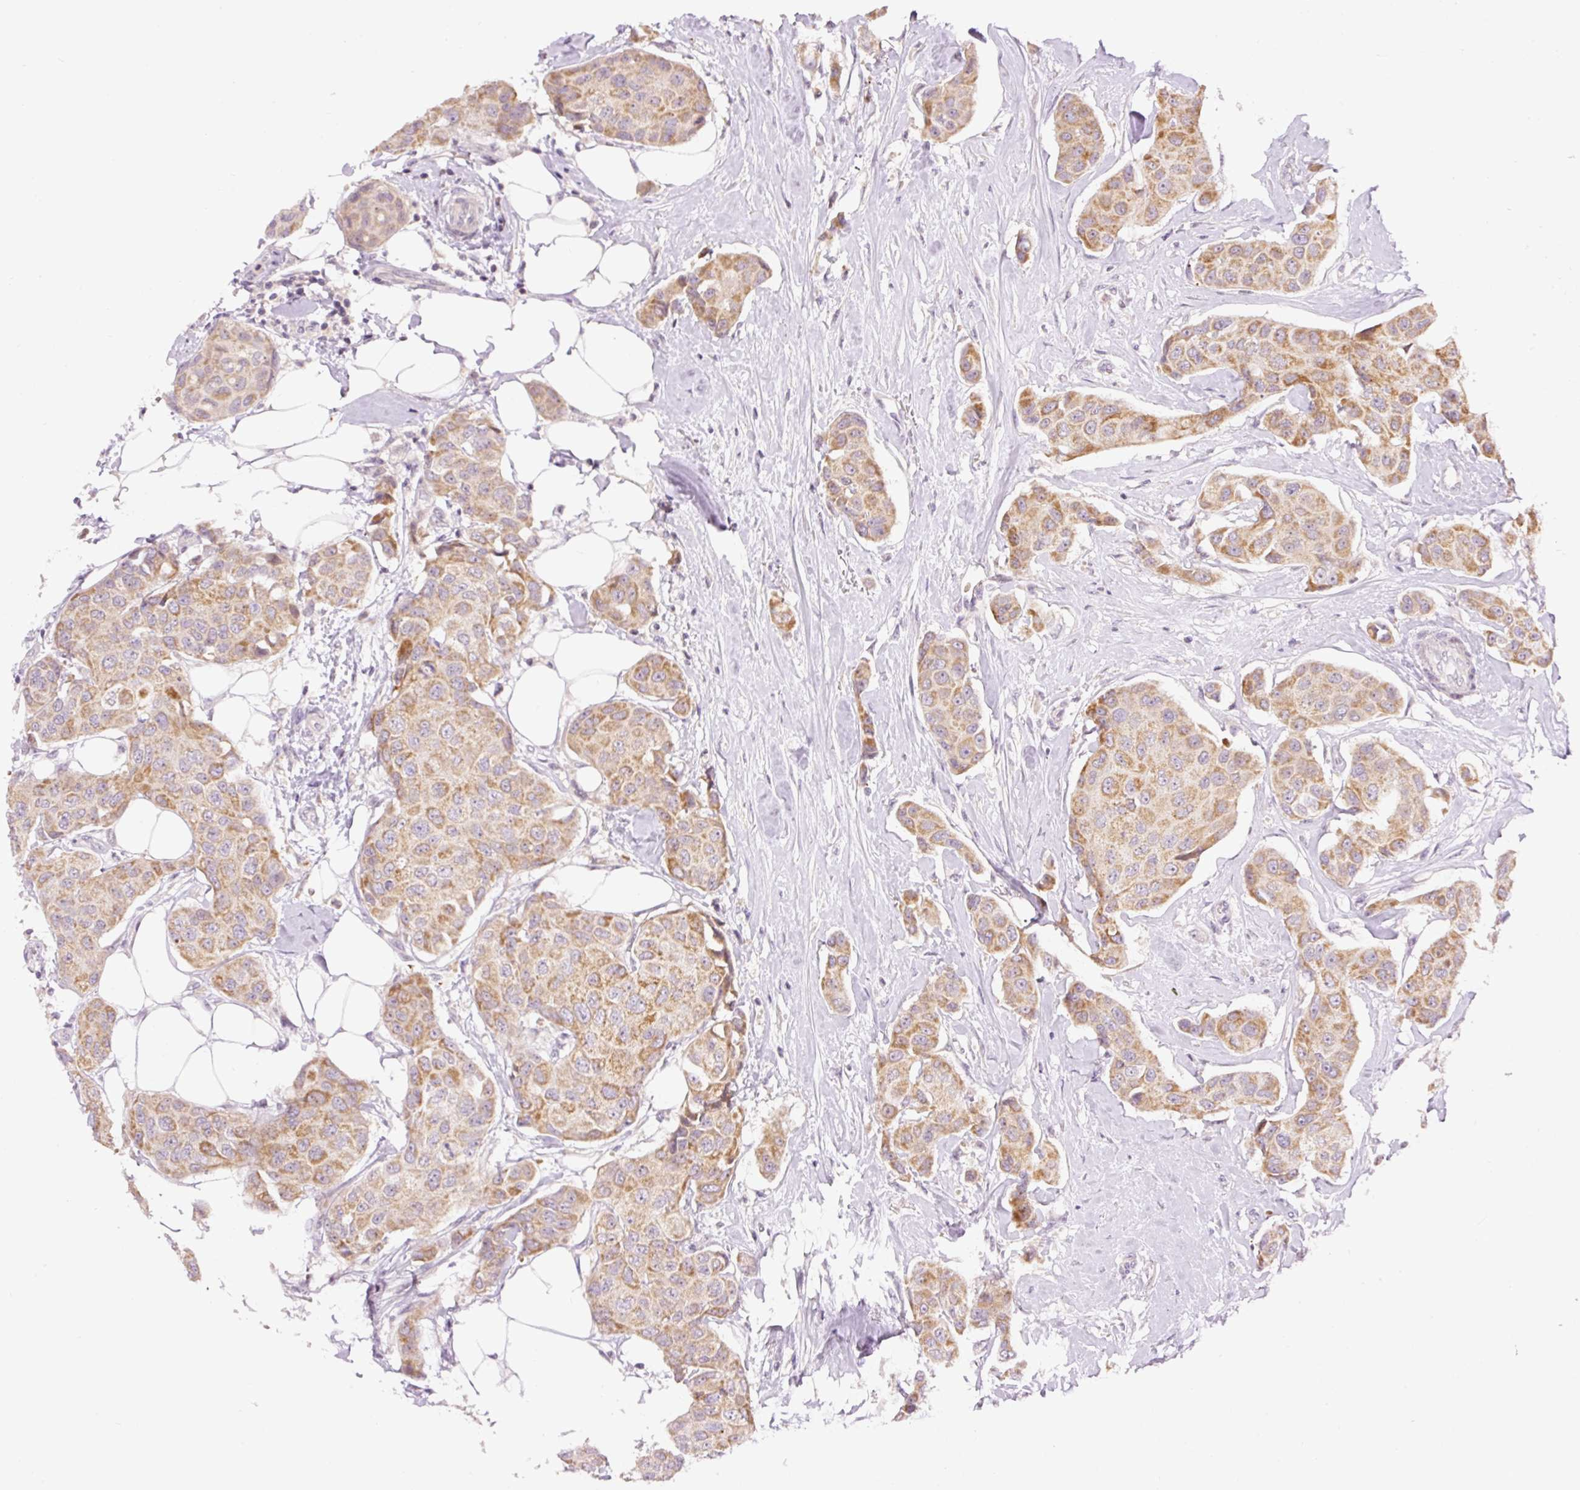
{"staining": {"intensity": "moderate", "quantity": "25%-75%", "location": "cytoplasmic/membranous"}, "tissue": "breast cancer", "cell_type": "Tumor cells", "image_type": "cancer", "snomed": [{"axis": "morphology", "description": "Duct carcinoma"}, {"axis": "topography", "description": "Breast"}, {"axis": "topography", "description": "Lymph node"}], "caption": "Breast cancer (intraductal carcinoma) stained with a brown dye demonstrates moderate cytoplasmic/membranous positive staining in approximately 25%-75% of tumor cells.", "gene": "ABHD11", "patient": {"sex": "female", "age": 80}}